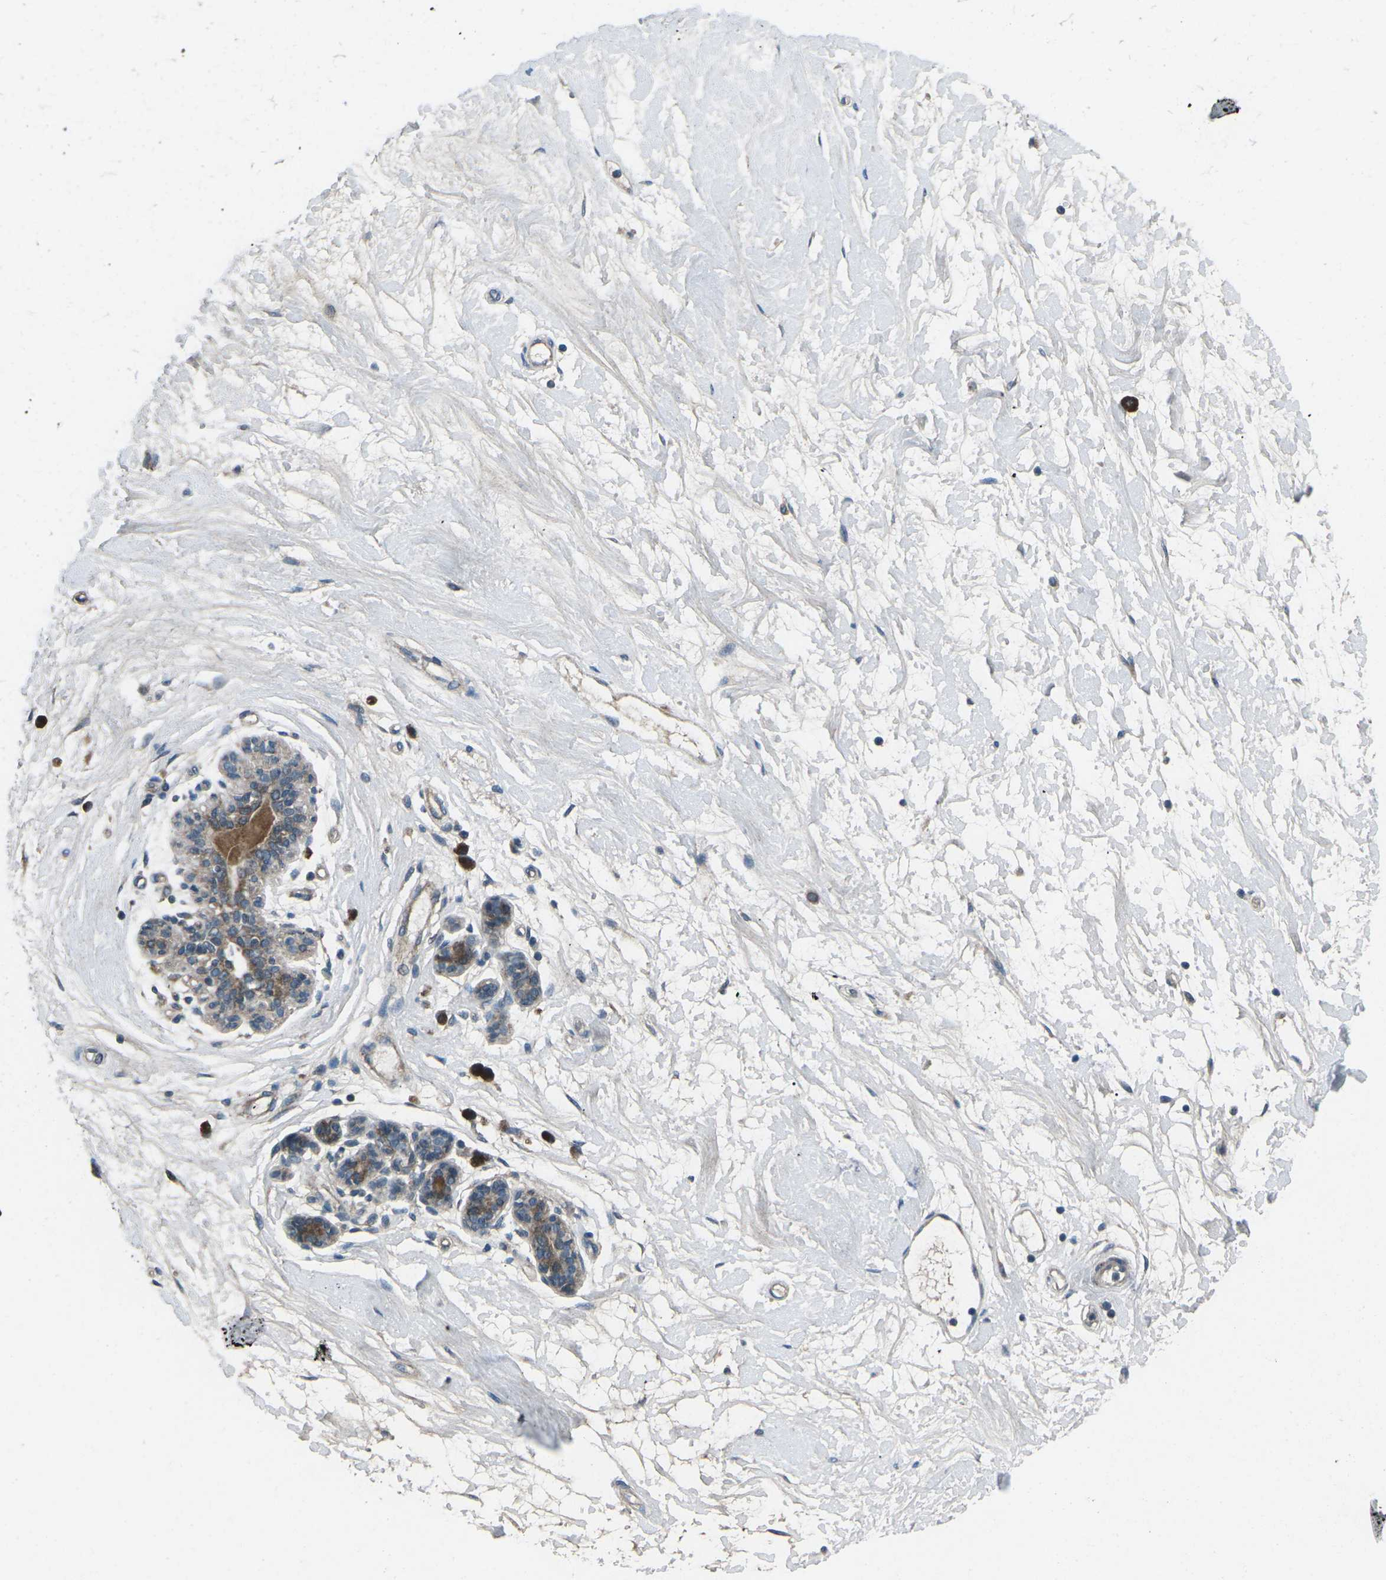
{"staining": {"intensity": "negative", "quantity": "none", "location": "none"}, "tissue": "breast", "cell_type": "Adipocytes", "image_type": "normal", "snomed": [{"axis": "morphology", "description": "Normal tissue, NOS"}, {"axis": "morphology", "description": "Lobular carcinoma"}, {"axis": "topography", "description": "Breast"}], "caption": "Breast was stained to show a protein in brown. There is no significant expression in adipocytes. (DAB immunohistochemistry (IHC) visualized using brightfield microscopy, high magnification).", "gene": "CDK16", "patient": {"sex": "female", "age": 59}}